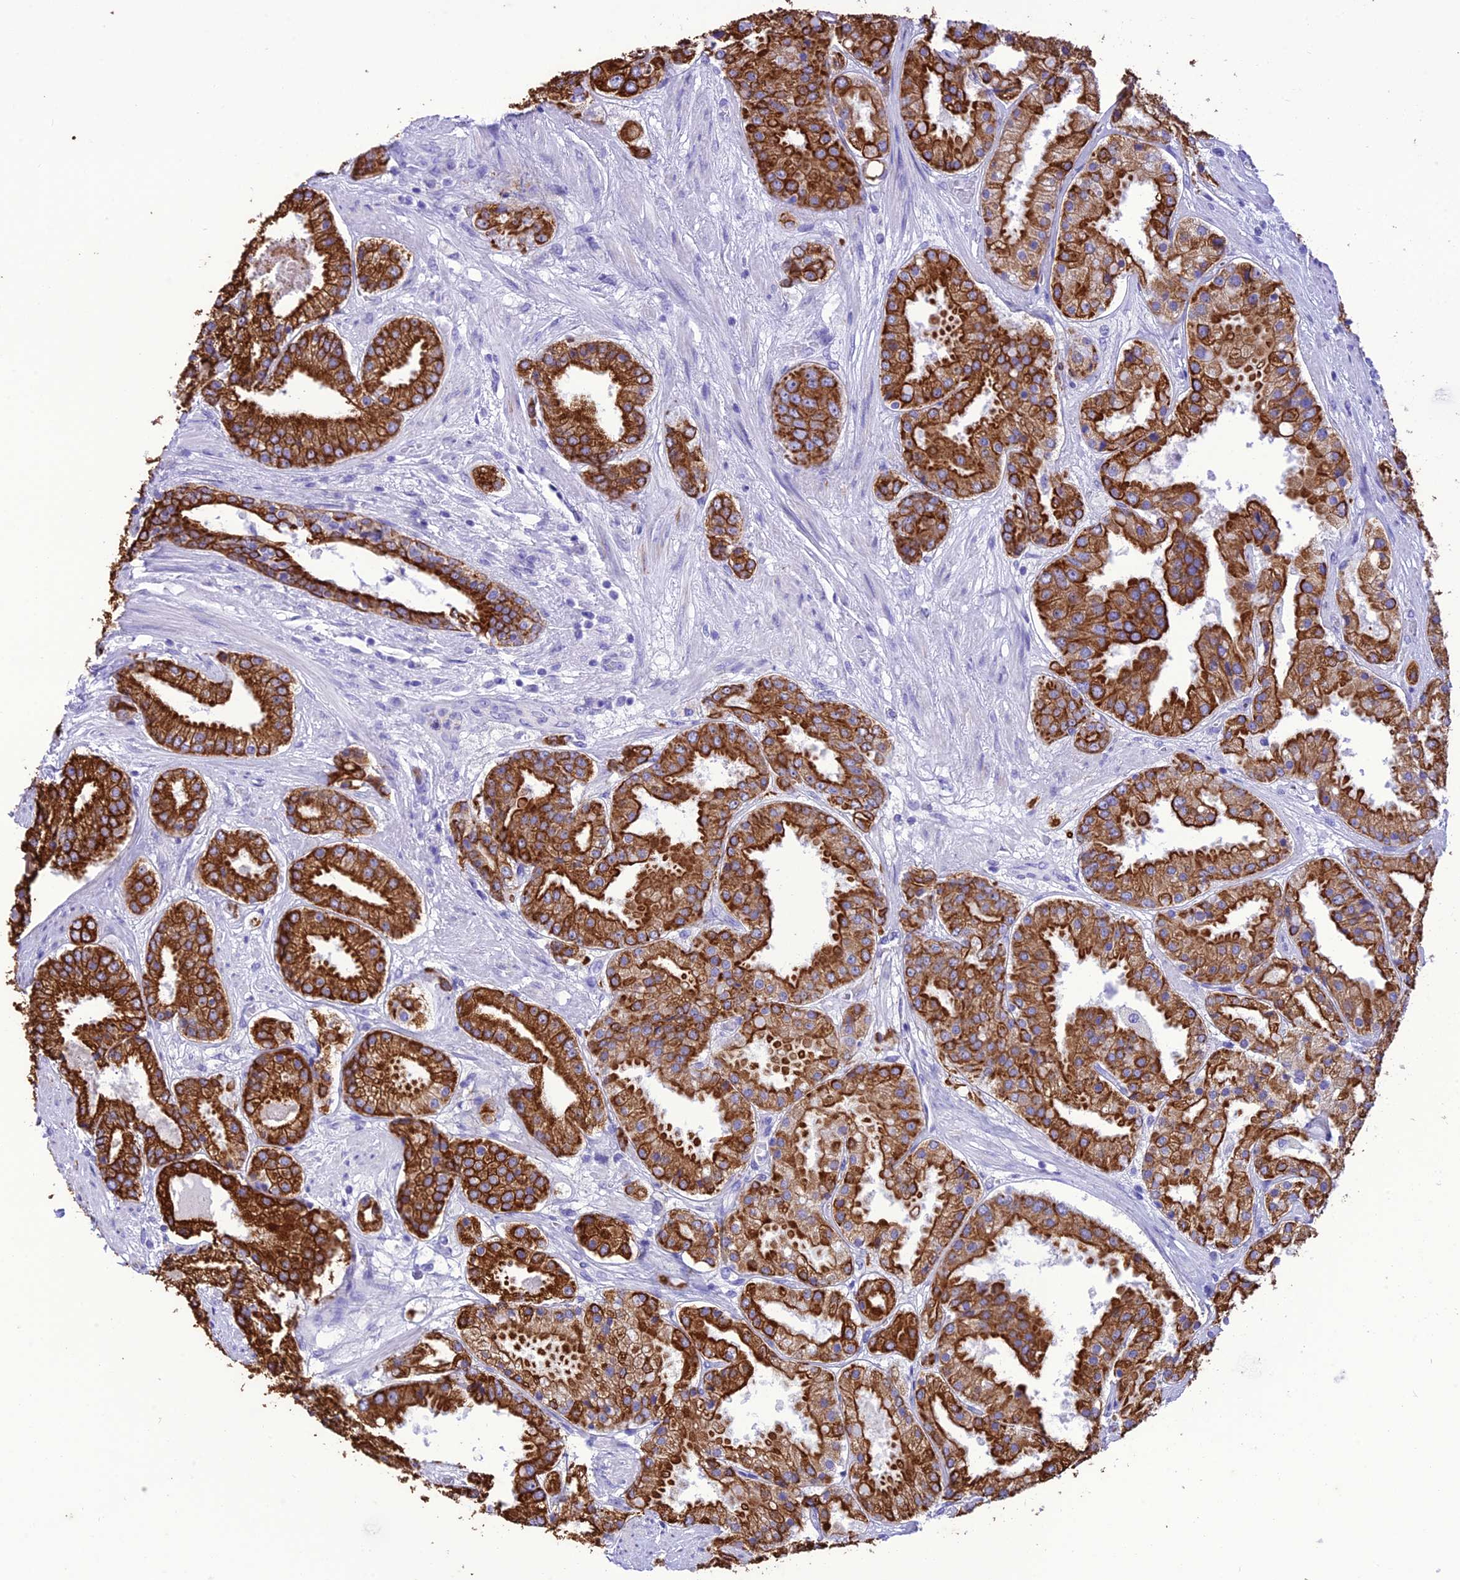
{"staining": {"intensity": "strong", "quantity": ">75%", "location": "cytoplasmic/membranous"}, "tissue": "prostate cancer", "cell_type": "Tumor cells", "image_type": "cancer", "snomed": [{"axis": "morphology", "description": "Adenocarcinoma, High grade"}, {"axis": "topography", "description": "Prostate"}], "caption": "This image displays immunohistochemistry staining of human prostate cancer (high-grade adenocarcinoma), with high strong cytoplasmic/membranous positivity in about >75% of tumor cells.", "gene": "VPS52", "patient": {"sex": "male", "age": 63}}